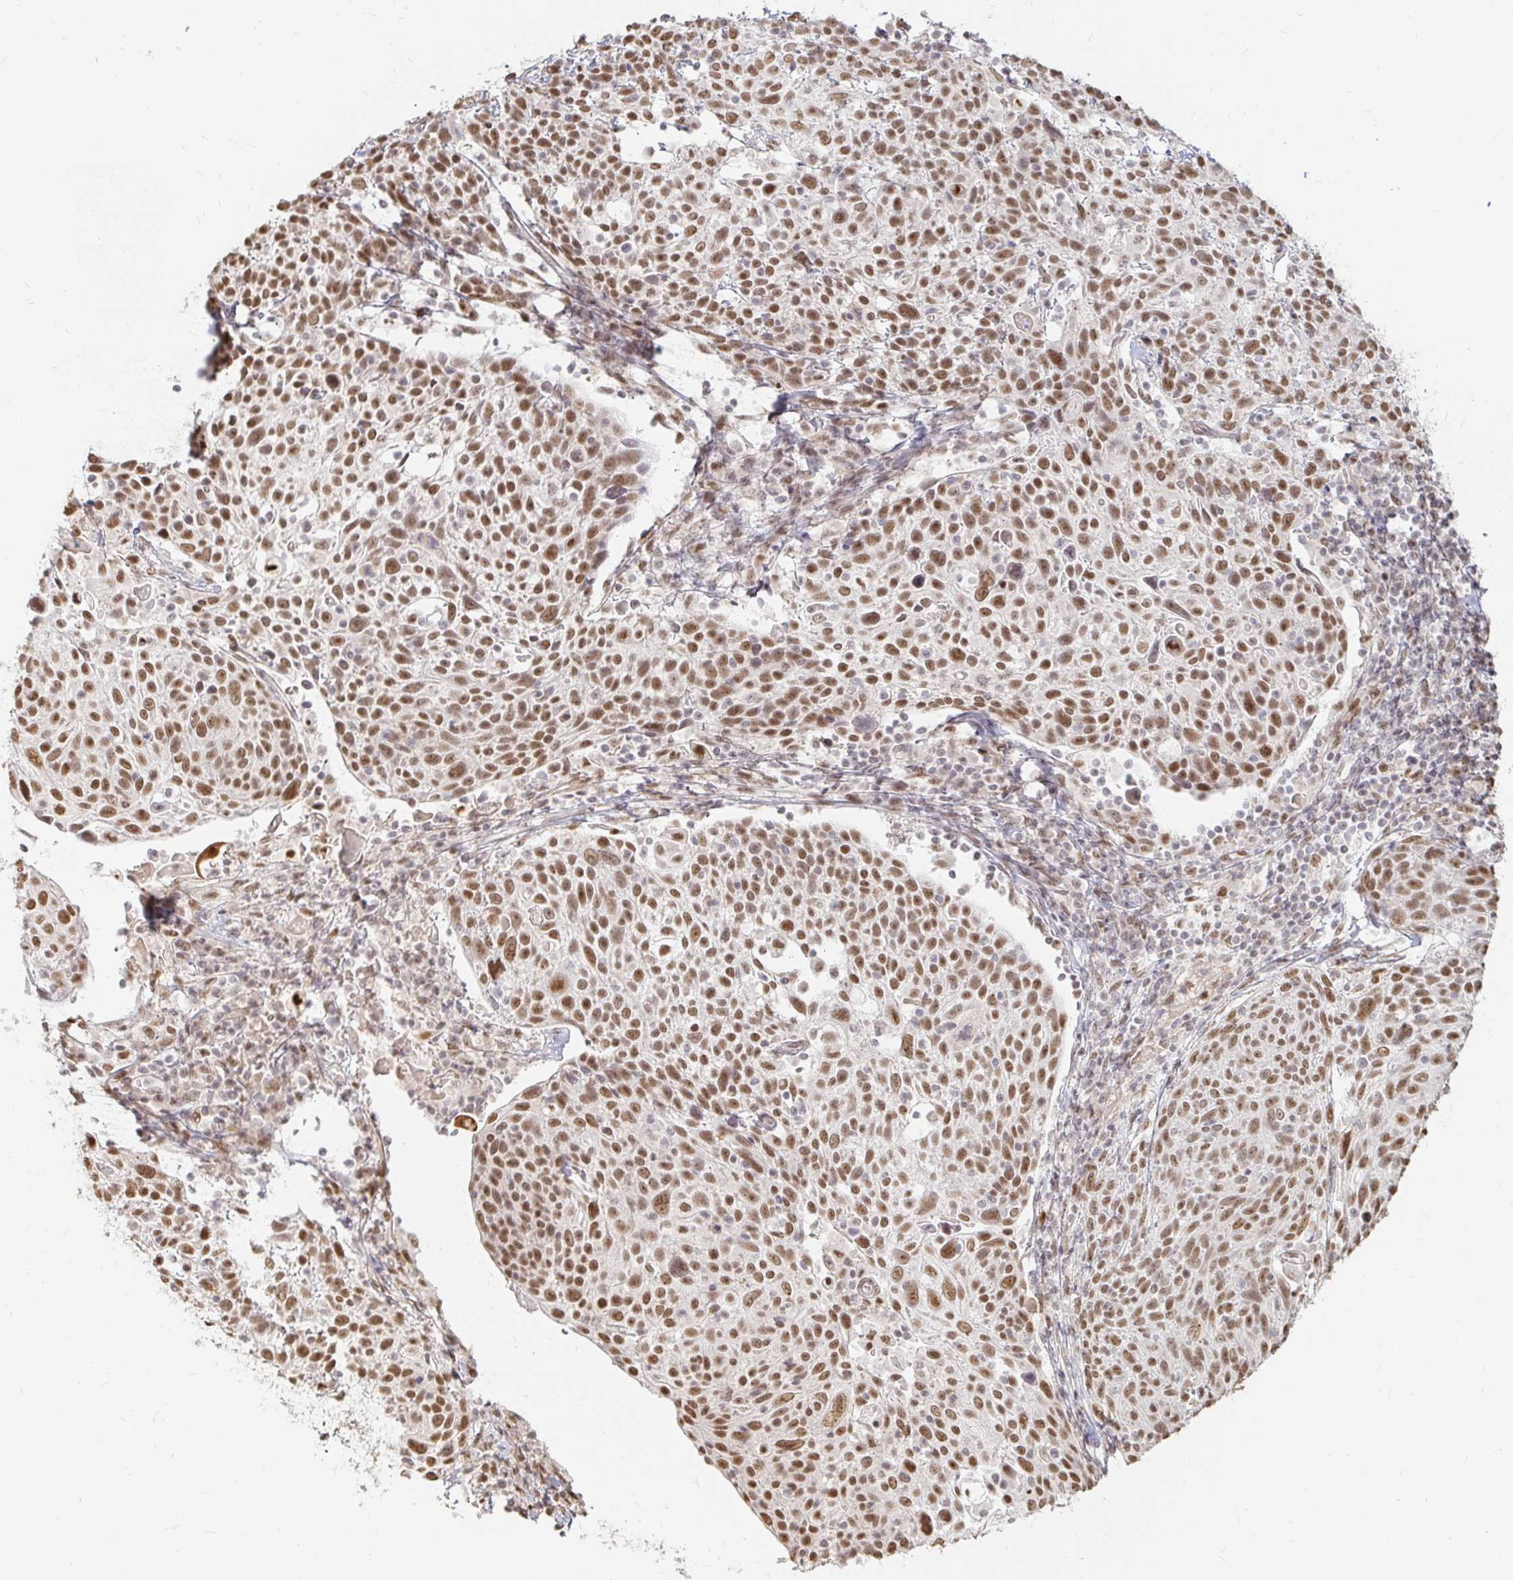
{"staining": {"intensity": "moderate", "quantity": ">75%", "location": "nuclear"}, "tissue": "cervical cancer", "cell_type": "Tumor cells", "image_type": "cancer", "snomed": [{"axis": "morphology", "description": "Squamous cell carcinoma, NOS"}, {"axis": "topography", "description": "Cervix"}], "caption": "An immunohistochemistry (IHC) histopathology image of tumor tissue is shown. Protein staining in brown labels moderate nuclear positivity in cervical squamous cell carcinoma within tumor cells.", "gene": "HNRNPU", "patient": {"sex": "female", "age": 61}}